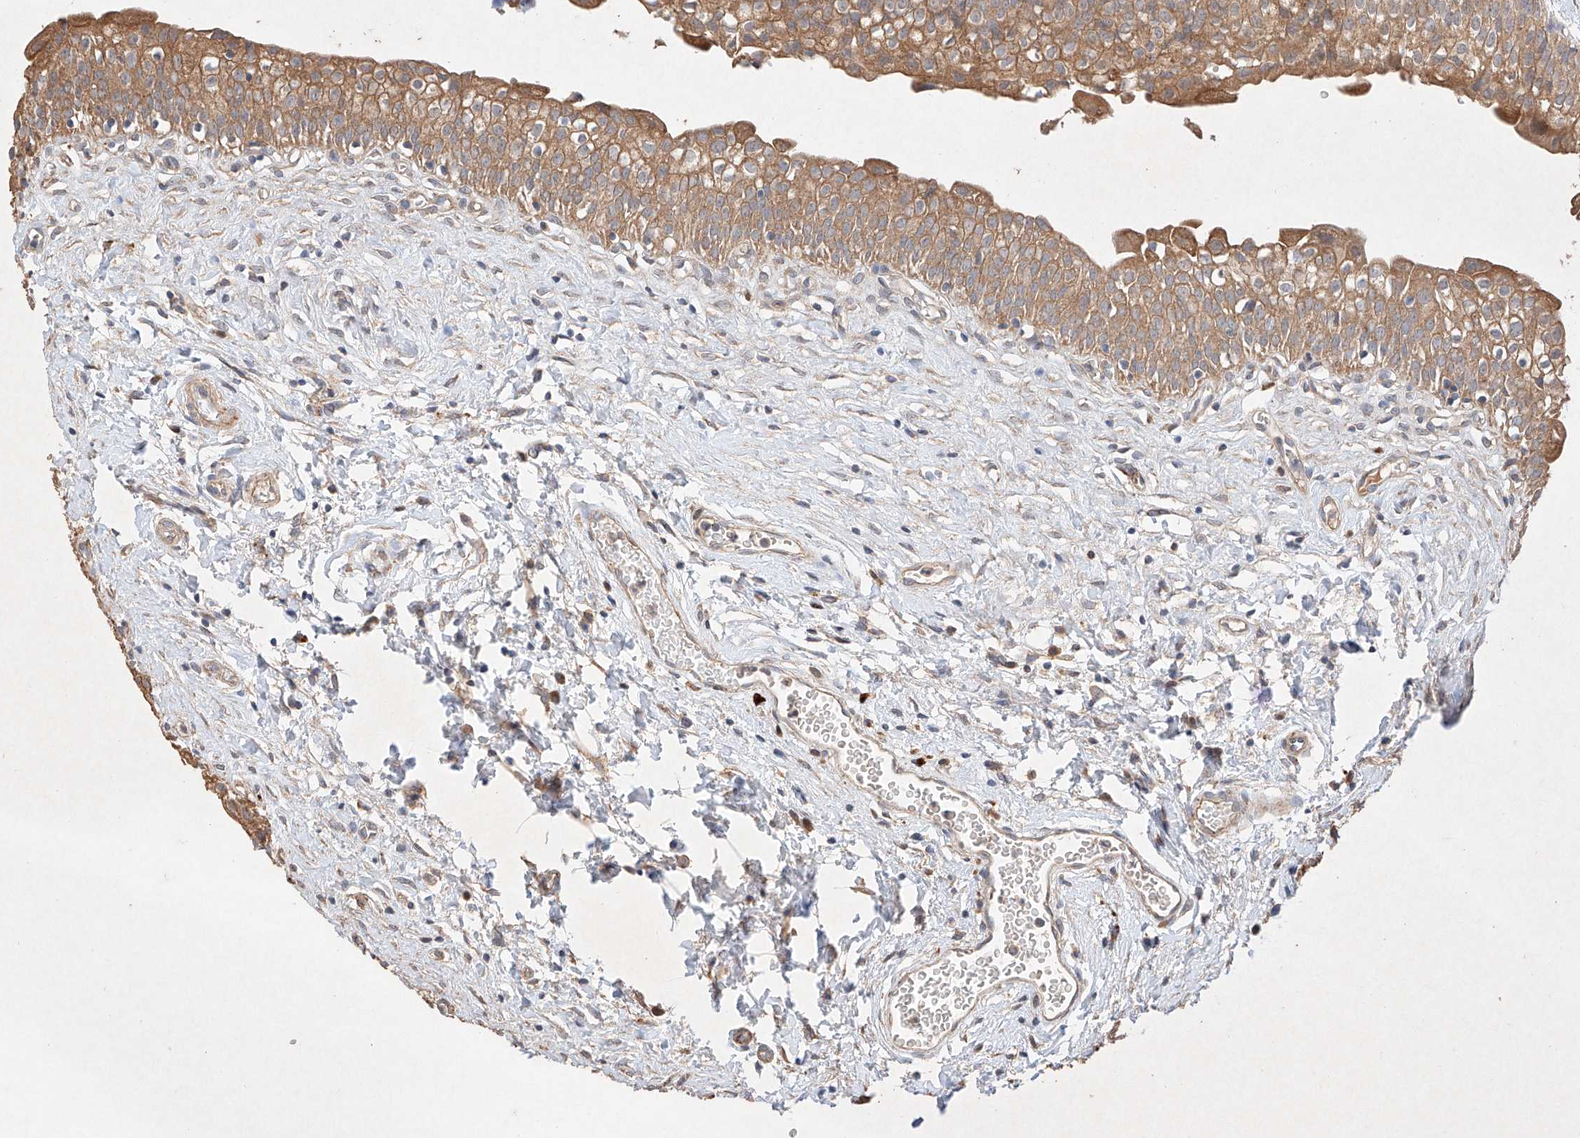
{"staining": {"intensity": "moderate", "quantity": ">75%", "location": "cytoplasmic/membranous"}, "tissue": "urinary bladder", "cell_type": "Urothelial cells", "image_type": "normal", "snomed": [{"axis": "morphology", "description": "Normal tissue, NOS"}, {"axis": "topography", "description": "Urinary bladder"}], "caption": "Immunohistochemistry (IHC) of normal urinary bladder shows medium levels of moderate cytoplasmic/membranous expression in approximately >75% of urothelial cells. Nuclei are stained in blue.", "gene": "C6orf62", "patient": {"sex": "male", "age": 51}}